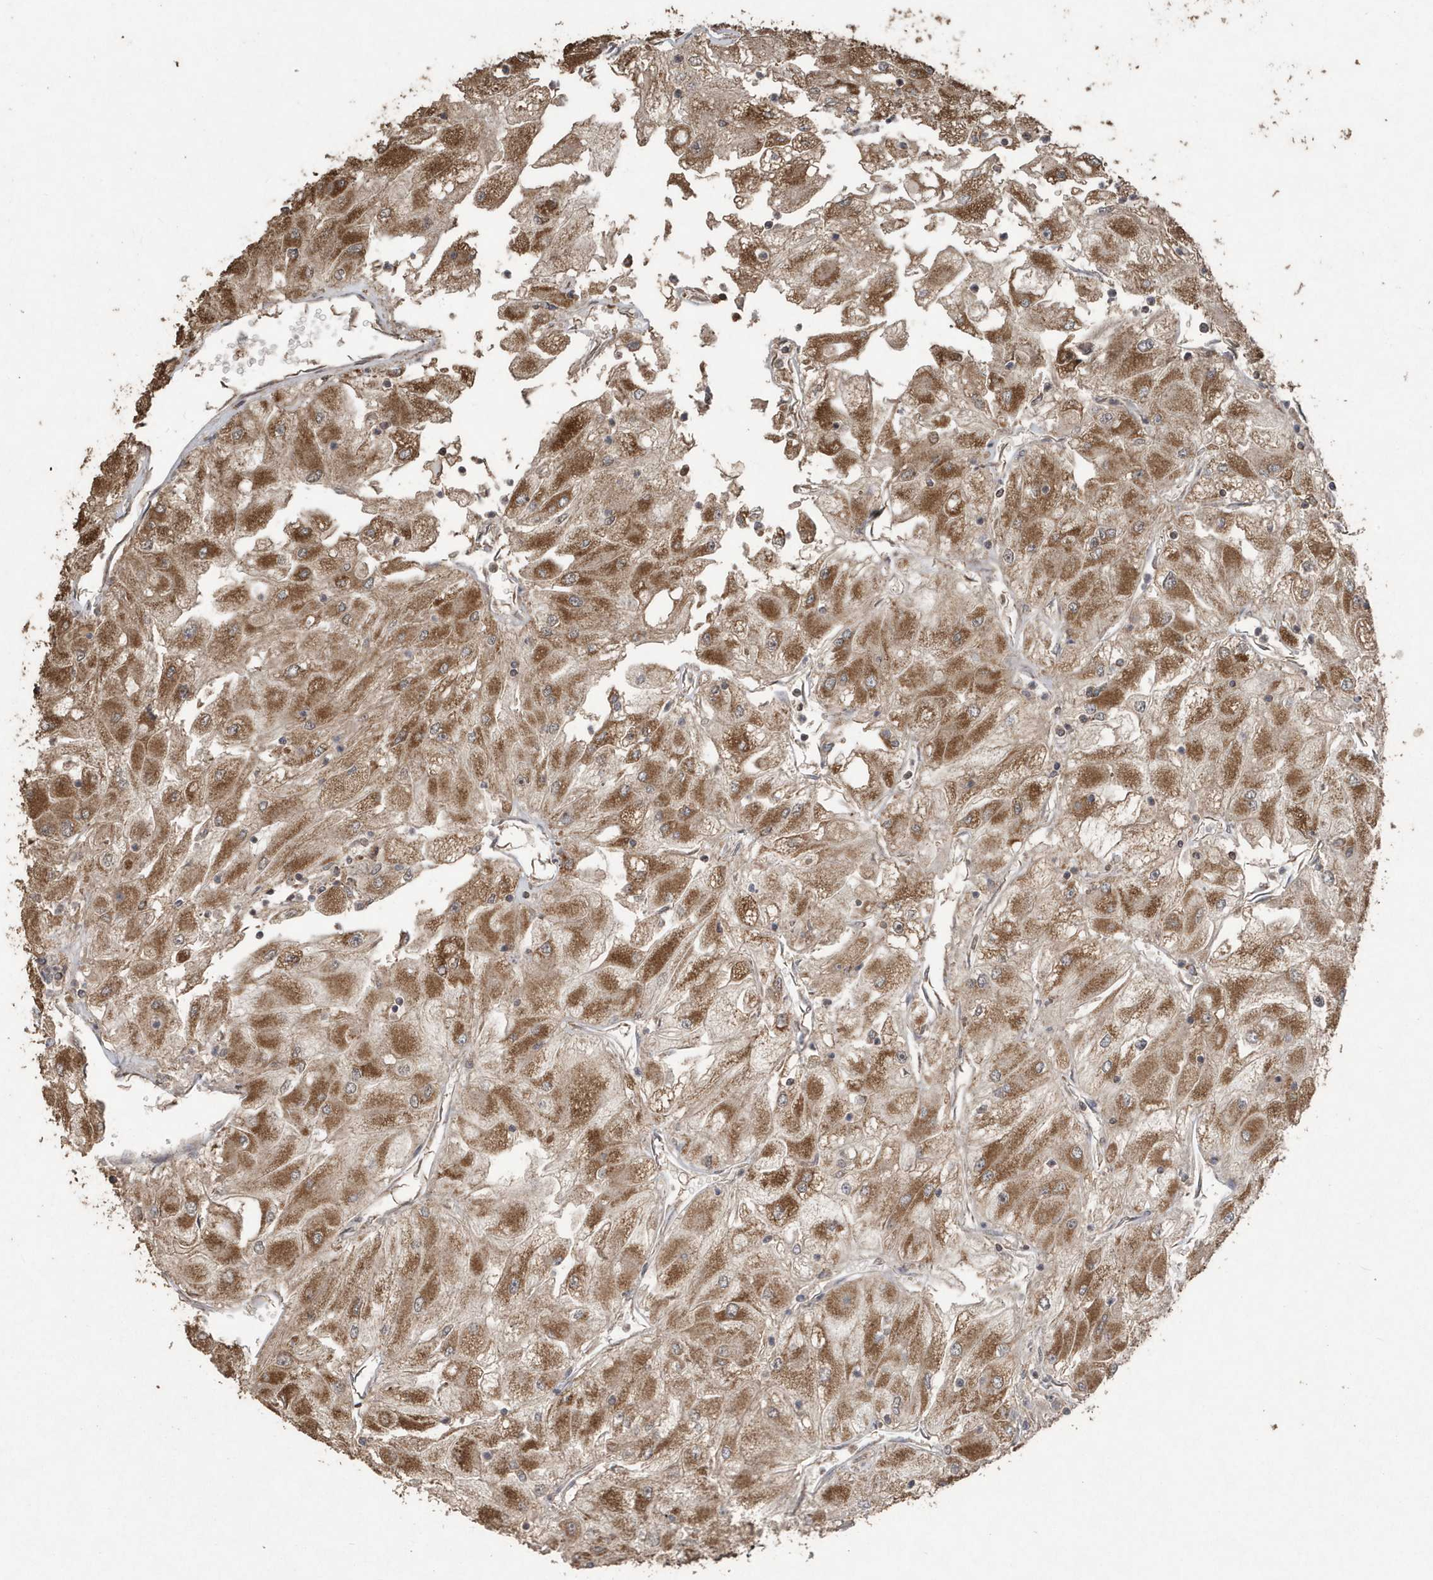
{"staining": {"intensity": "moderate", "quantity": ">75%", "location": "cytoplasmic/membranous"}, "tissue": "renal cancer", "cell_type": "Tumor cells", "image_type": "cancer", "snomed": [{"axis": "morphology", "description": "Adenocarcinoma, NOS"}, {"axis": "topography", "description": "Kidney"}], "caption": "Tumor cells demonstrate medium levels of moderate cytoplasmic/membranous positivity in approximately >75% of cells in human renal adenocarcinoma.", "gene": "PAXBP1", "patient": {"sex": "male", "age": 80}}